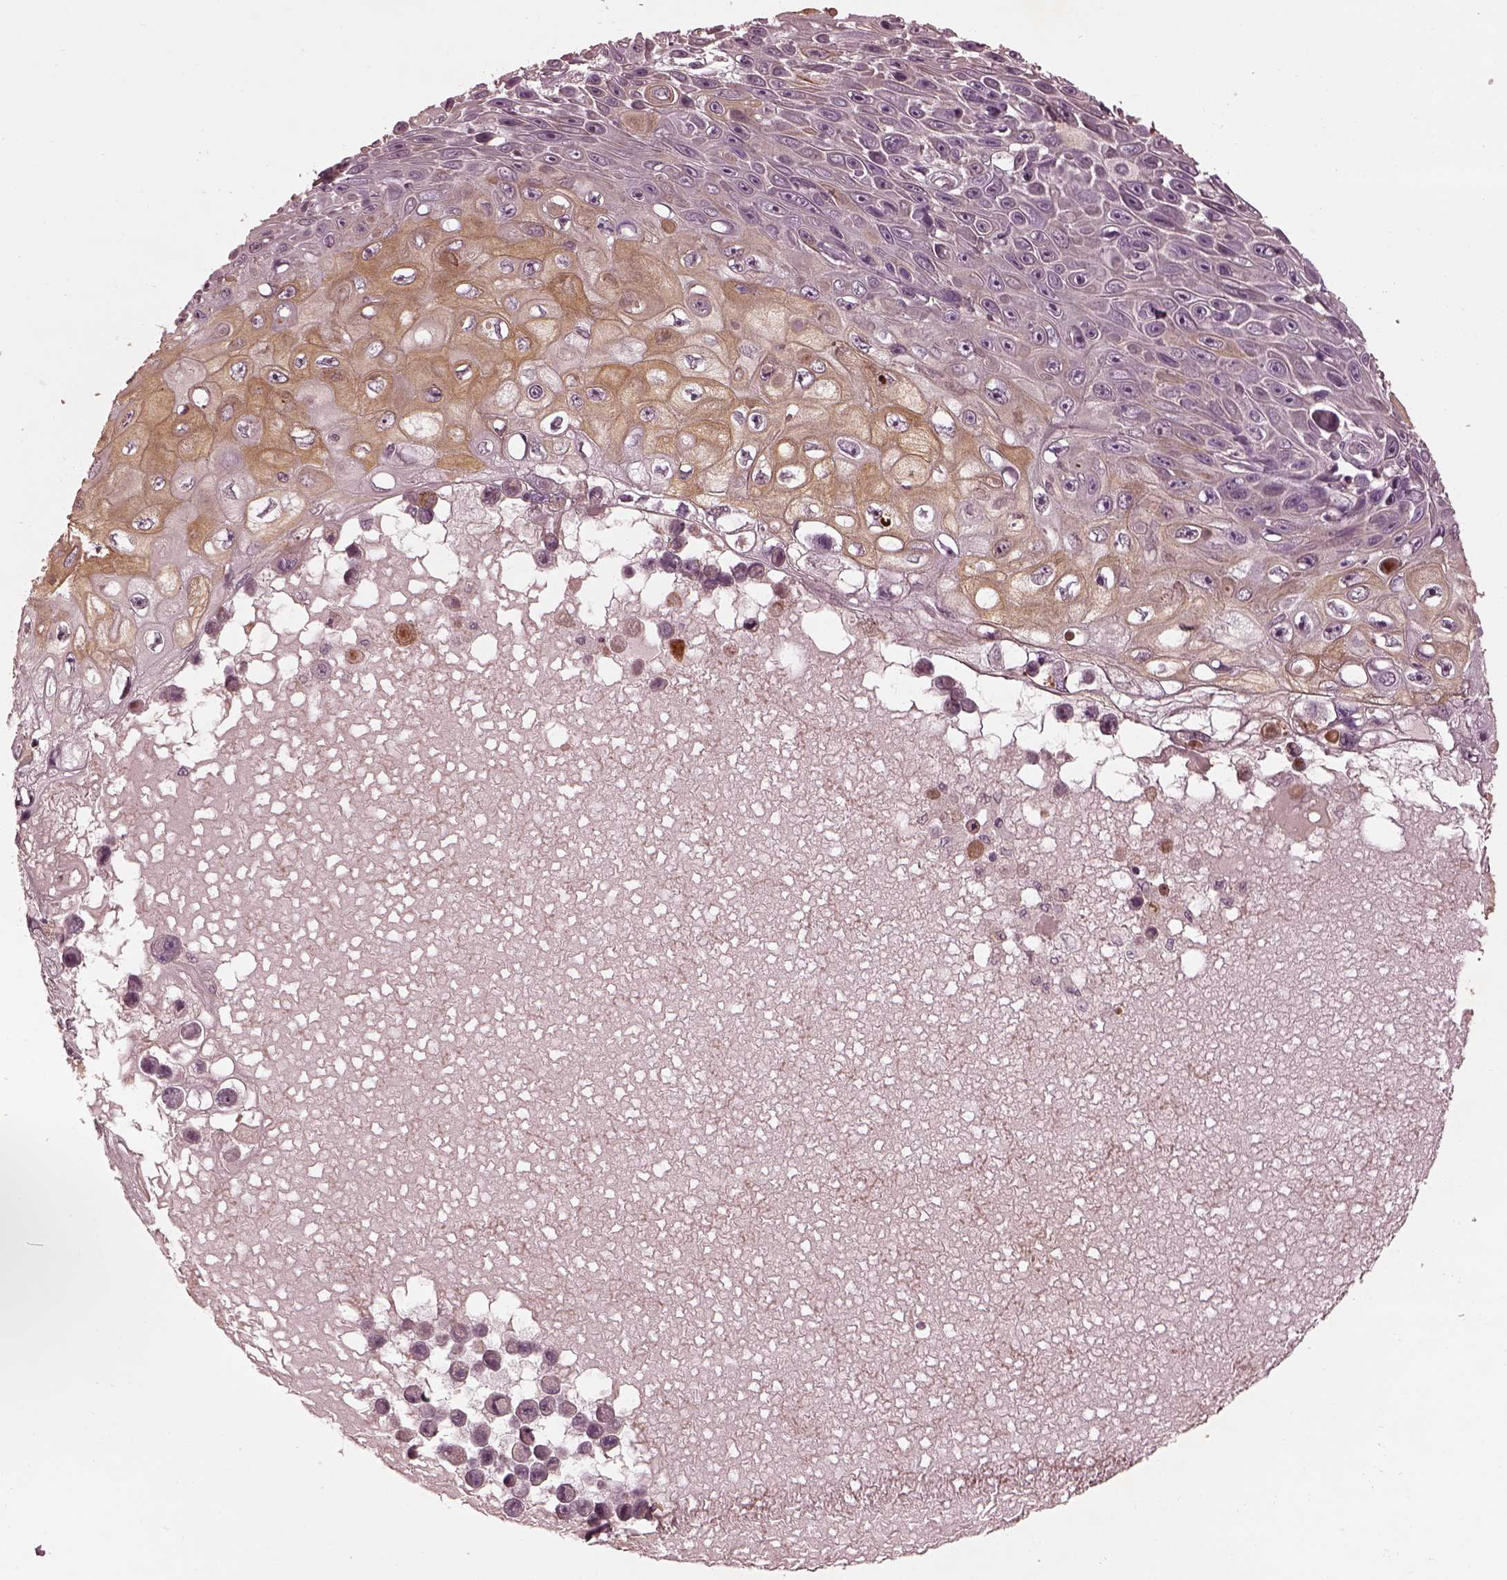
{"staining": {"intensity": "weak", "quantity": "<25%", "location": "cytoplasmic/membranous"}, "tissue": "skin cancer", "cell_type": "Tumor cells", "image_type": "cancer", "snomed": [{"axis": "morphology", "description": "Squamous cell carcinoma, NOS"}, {"axis": "topography", "description": "Skin"}], "caption": "Human skin squamous cell carcinoma stained for a protein using immunohistochemistry (IHC) reveals no positivity in tumor cells.", "gene": "EFEMP1", "patient": {"sex": "male", "age": 82}}